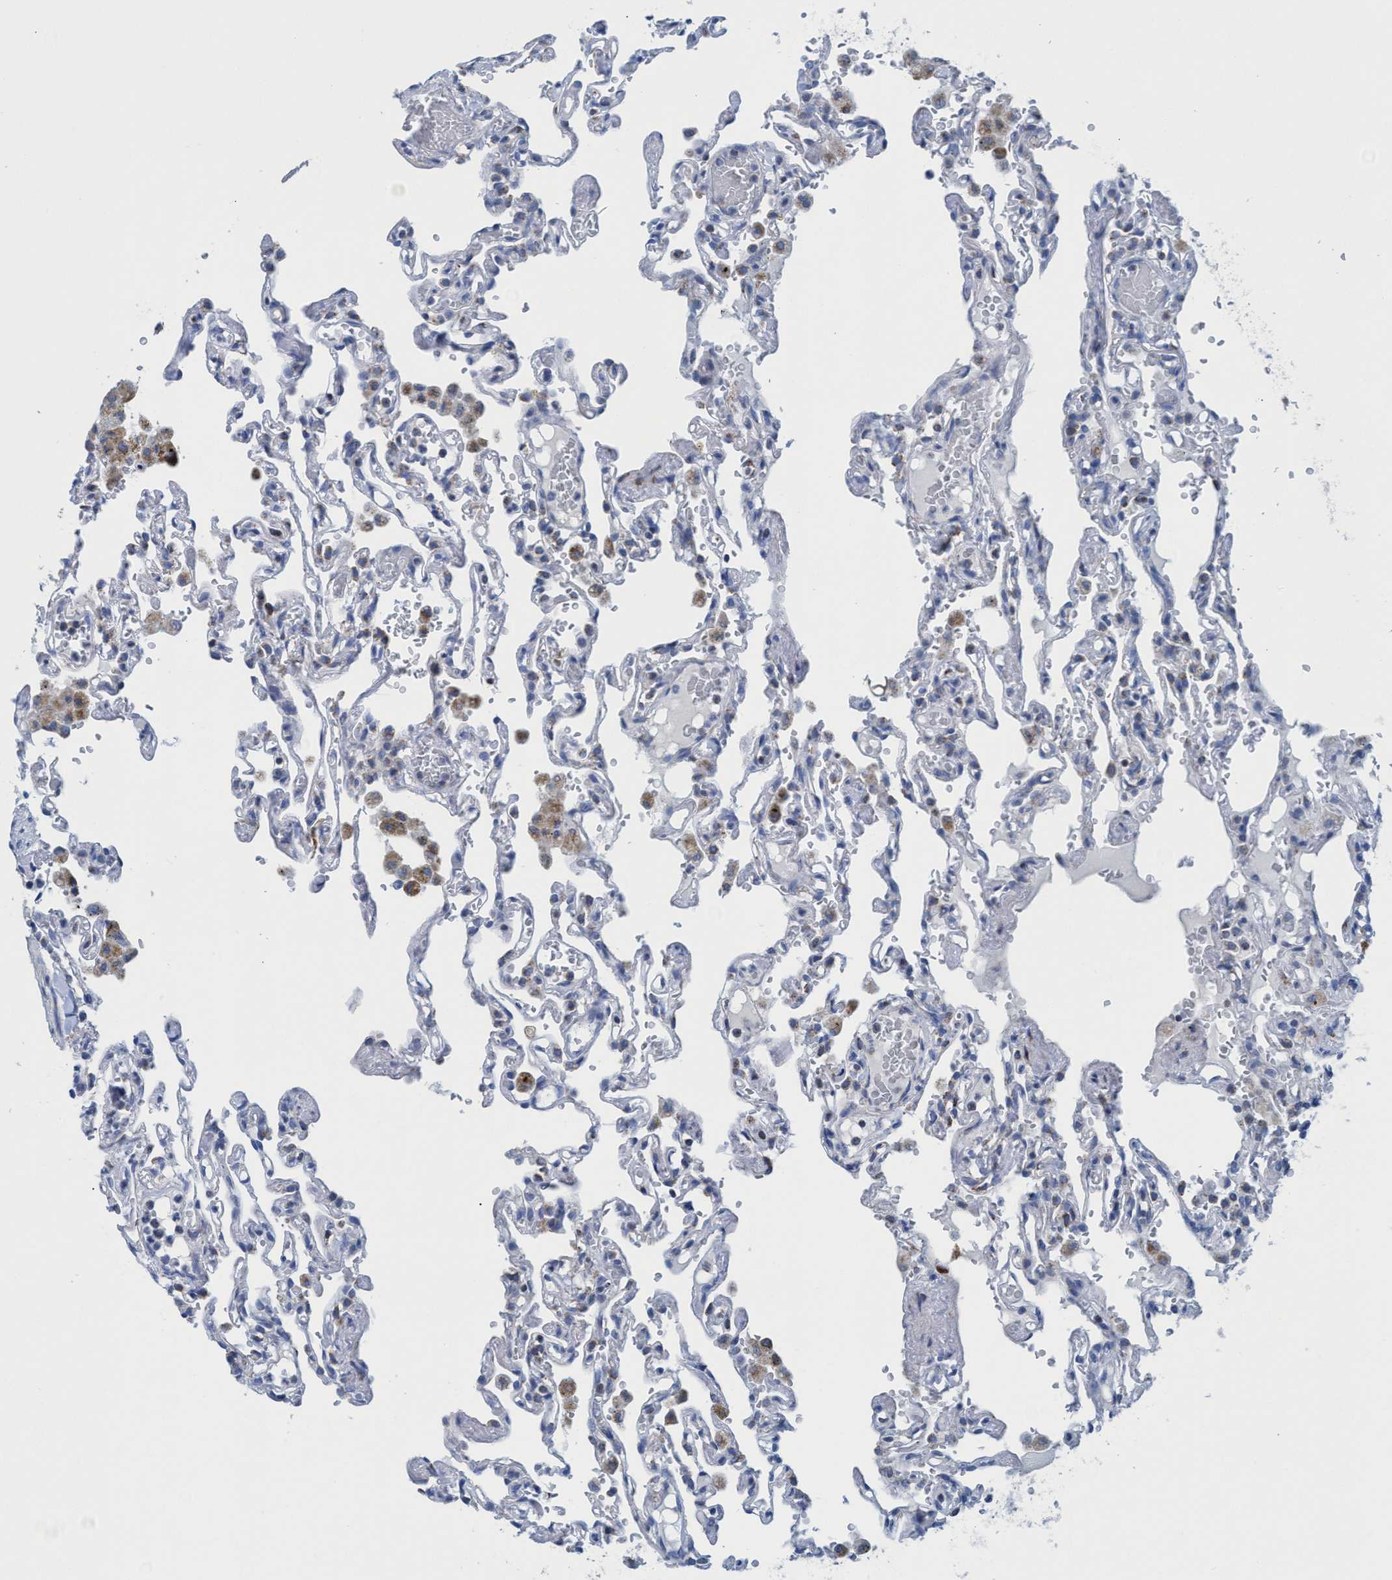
{"staining": {"intensity": "moderate", "quantity": "<25%", "location": "cytoplasmic/membranous"}, "tissue": "lung", "cell_type": "Alveolar cells", "image_type": "normal", "snomed": [{"axis": "morphology", "description": "Normal tissue, NOS"}, {"axis": "topography", "description": "Lung"}], "caption": "Lung stained for a protein shows moderate cytoplasmic/membranous positivity in alveolar cells. (DAB IHC, brown staining for protein, blue staining for nuclei).", "gene": "GGA3", "patient": {"sex": "male", "age": 21}}